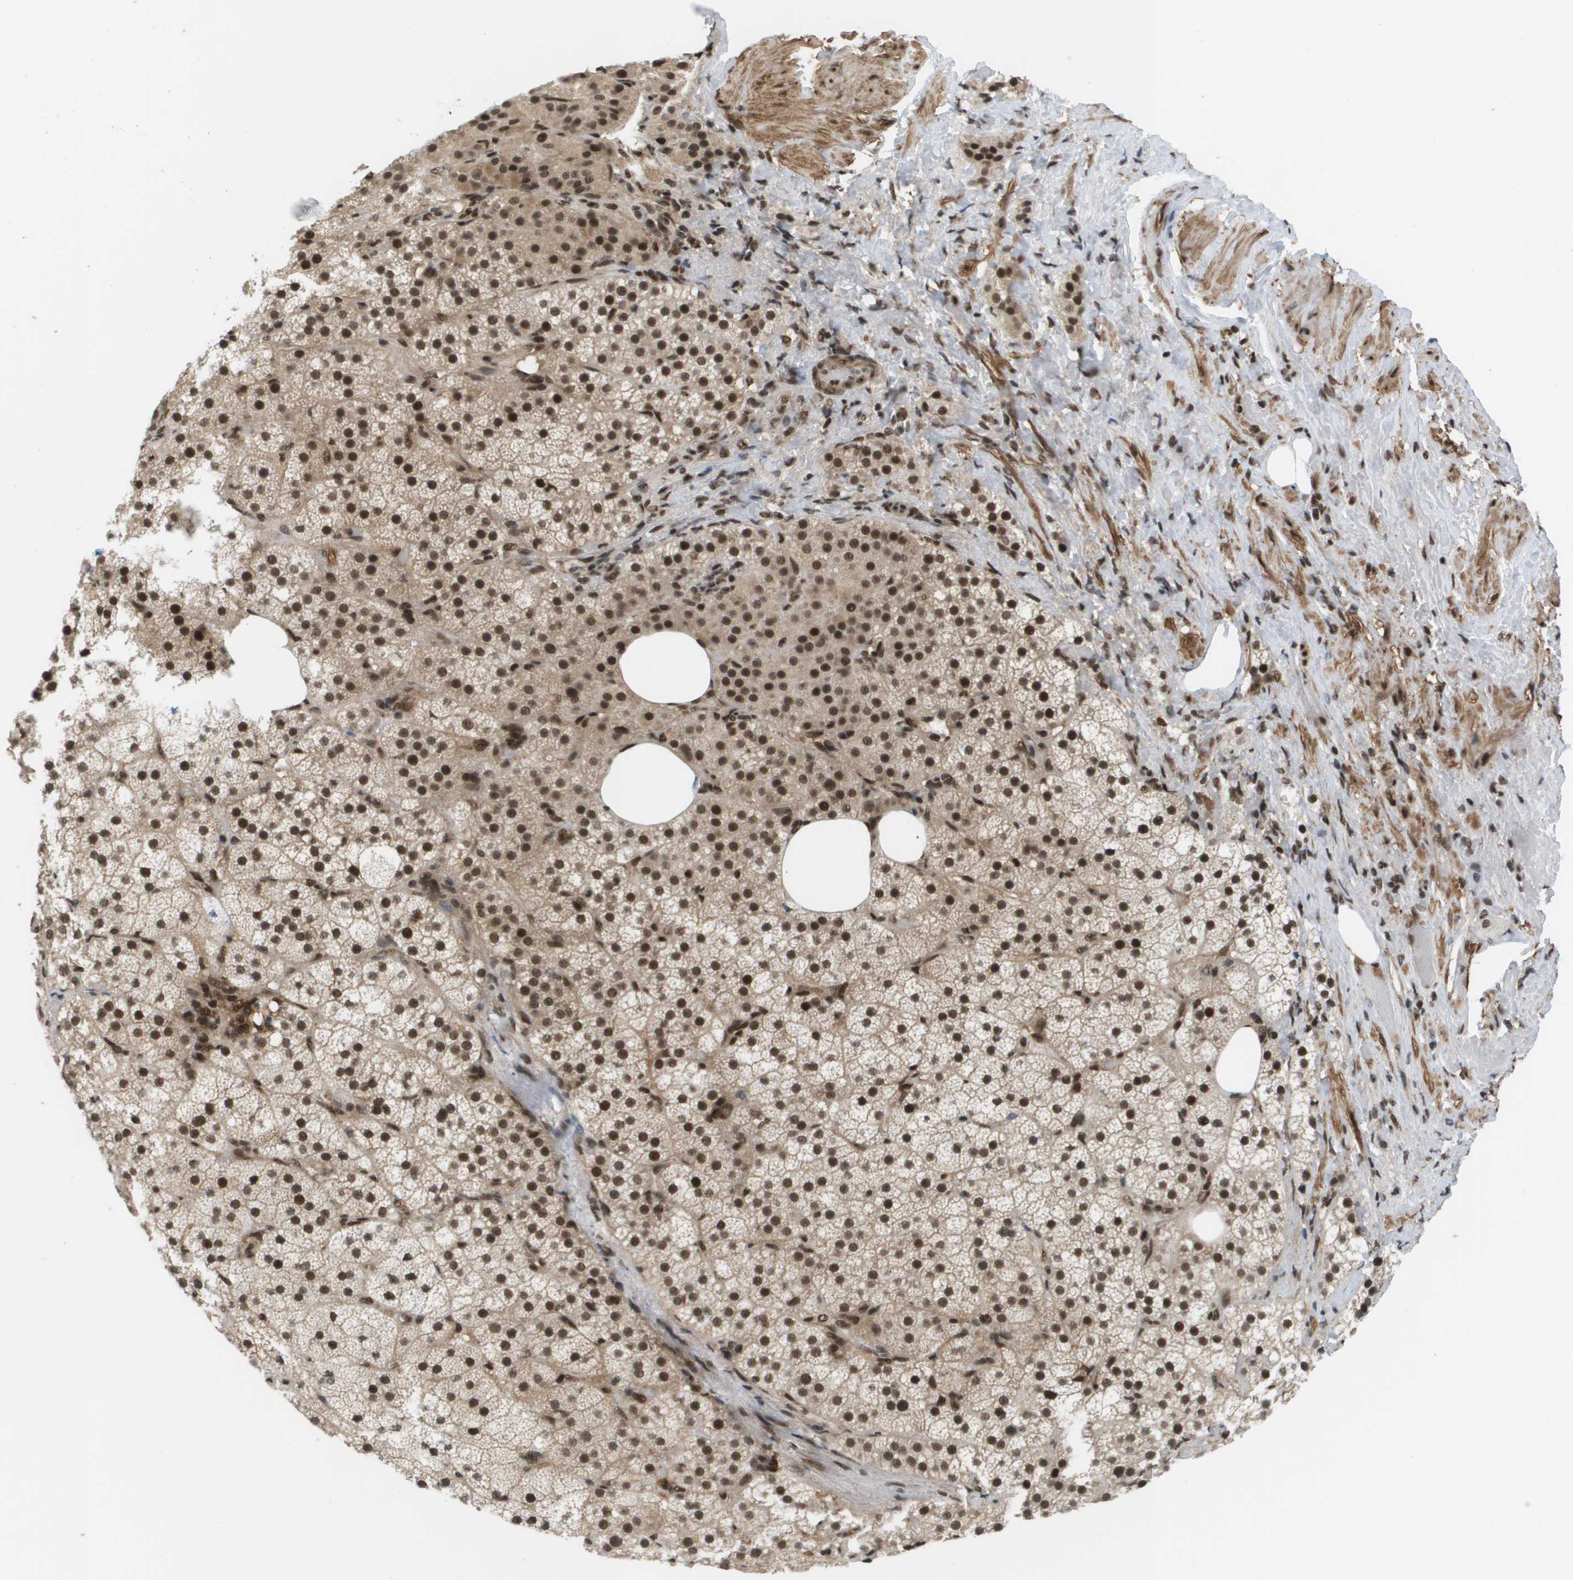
{"staining": {"intensity": "strong", "quantity": ">75%", "location": "cytoplasmic/membranous,nuclear"}, "tissue": "adrenal gland", "cell_type": "Glandular cells", "image_type": "normal", "snomed": [{"axis": "morphology", "description": "Normal tissue, NOS"}, {"axis": "topography", "description": "Adrenal gland"}], "caption": "Strong cytoplasmic/membranous,nuclear expression for a protein is identified in approximately >75% of glandular cells of normal adrenal gland using immunohistochemistry (IHC).", "gene": "PRCC", "patient": {"sex": "female", "age": 59}}